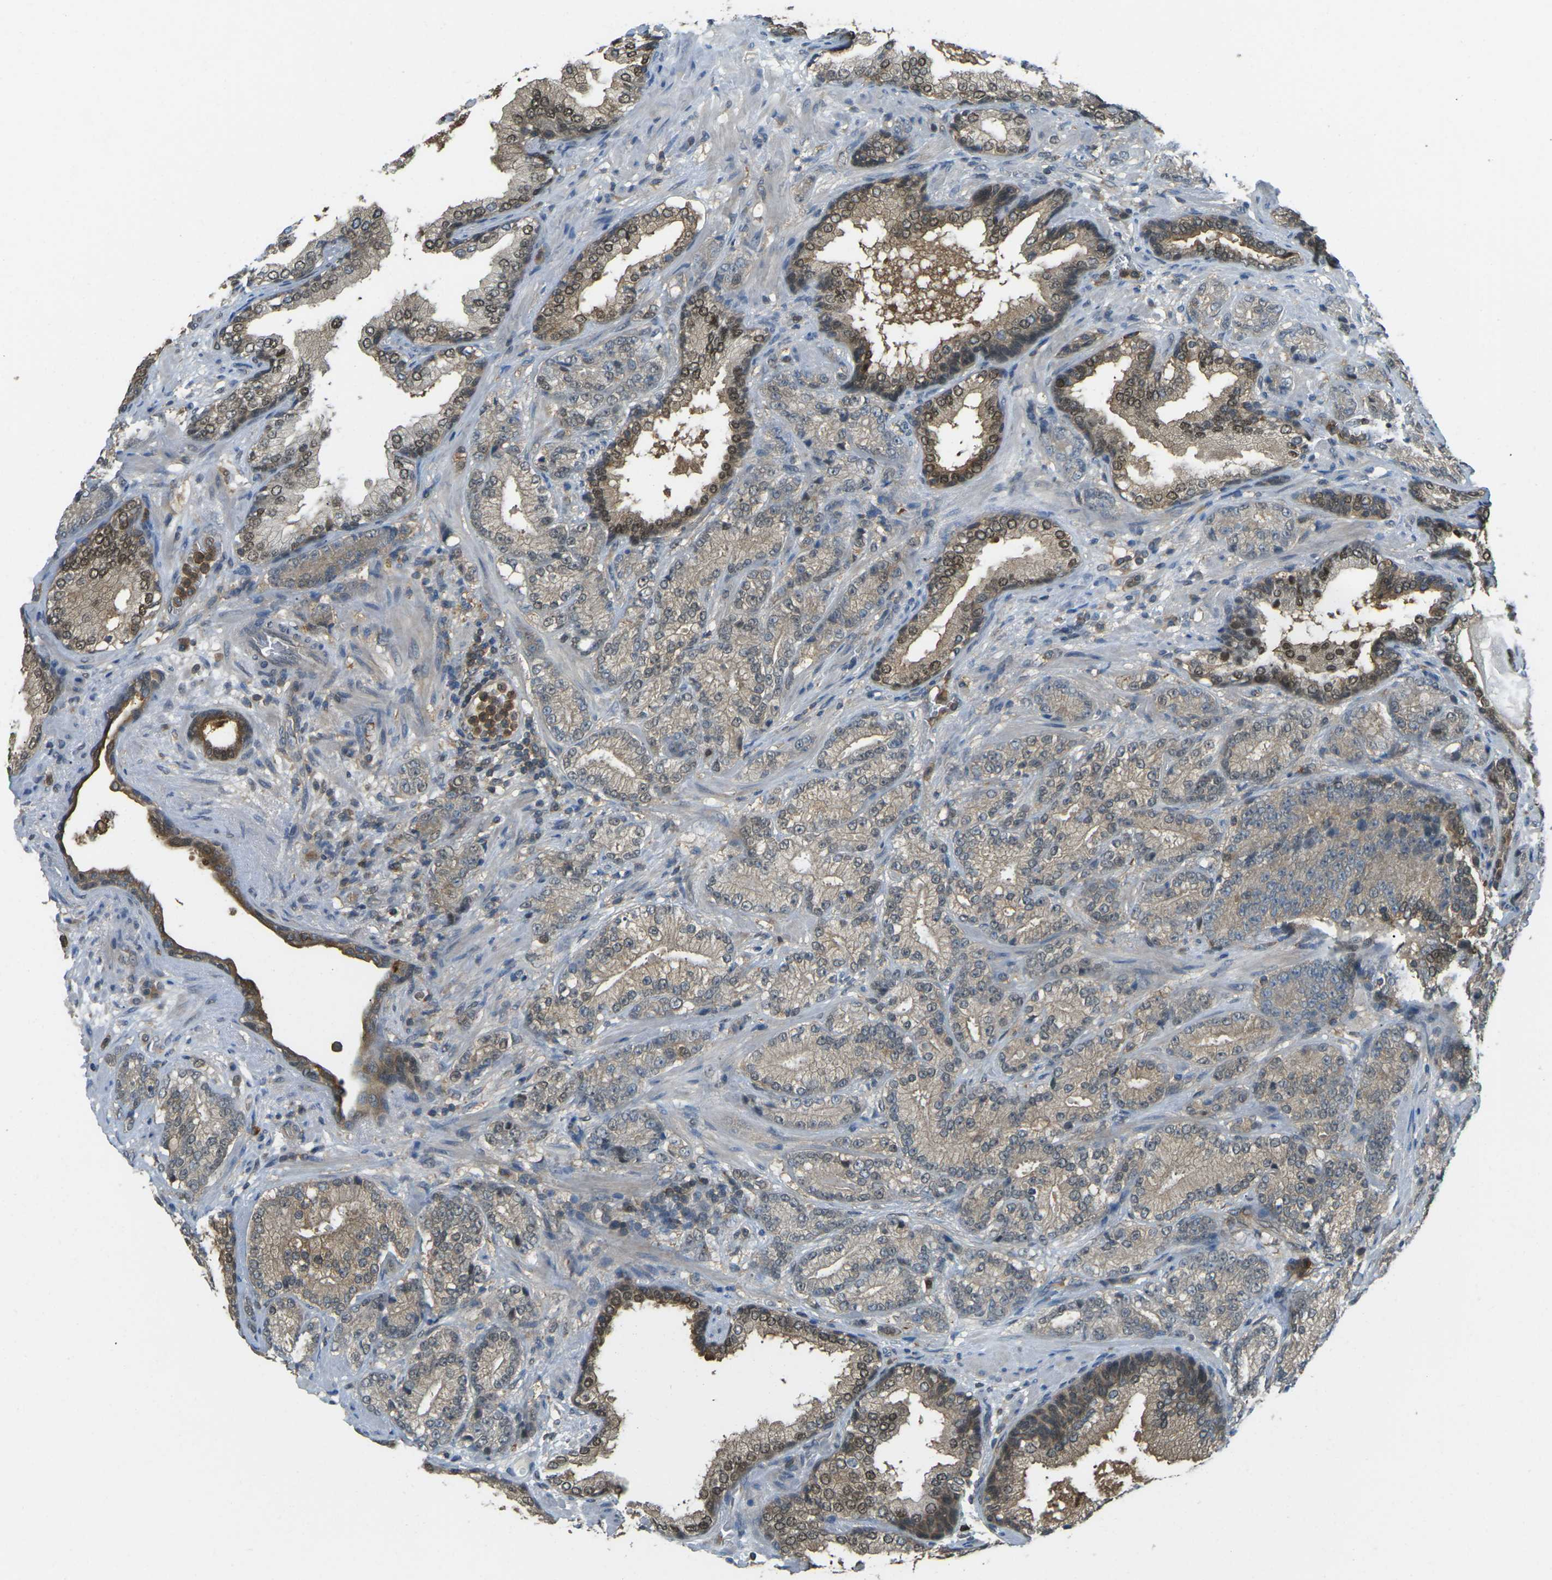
{"staining": {"intensity": "moderate", "quantity": ">75%", "location": "cytoplasmic/membranous,nuclear"}, "tissue": "prostate cancer", "cell_type": "Tumor cells", "image_type": "cancer", "snomed": [{"axis": "morphology", "description": "Adenocarcinoma, High grade"}, {"axis": "topography", "description": "Prostate"}], "caption": "IHC of high-grade adenocarcinoma (prostate) displays medium levels of moderate cytoplasmic/membranous and nuclear staining in approximately >75% of tumor cells.", "gene": "PIEZO2", "patient": {"sex": "male", "age": 61}}